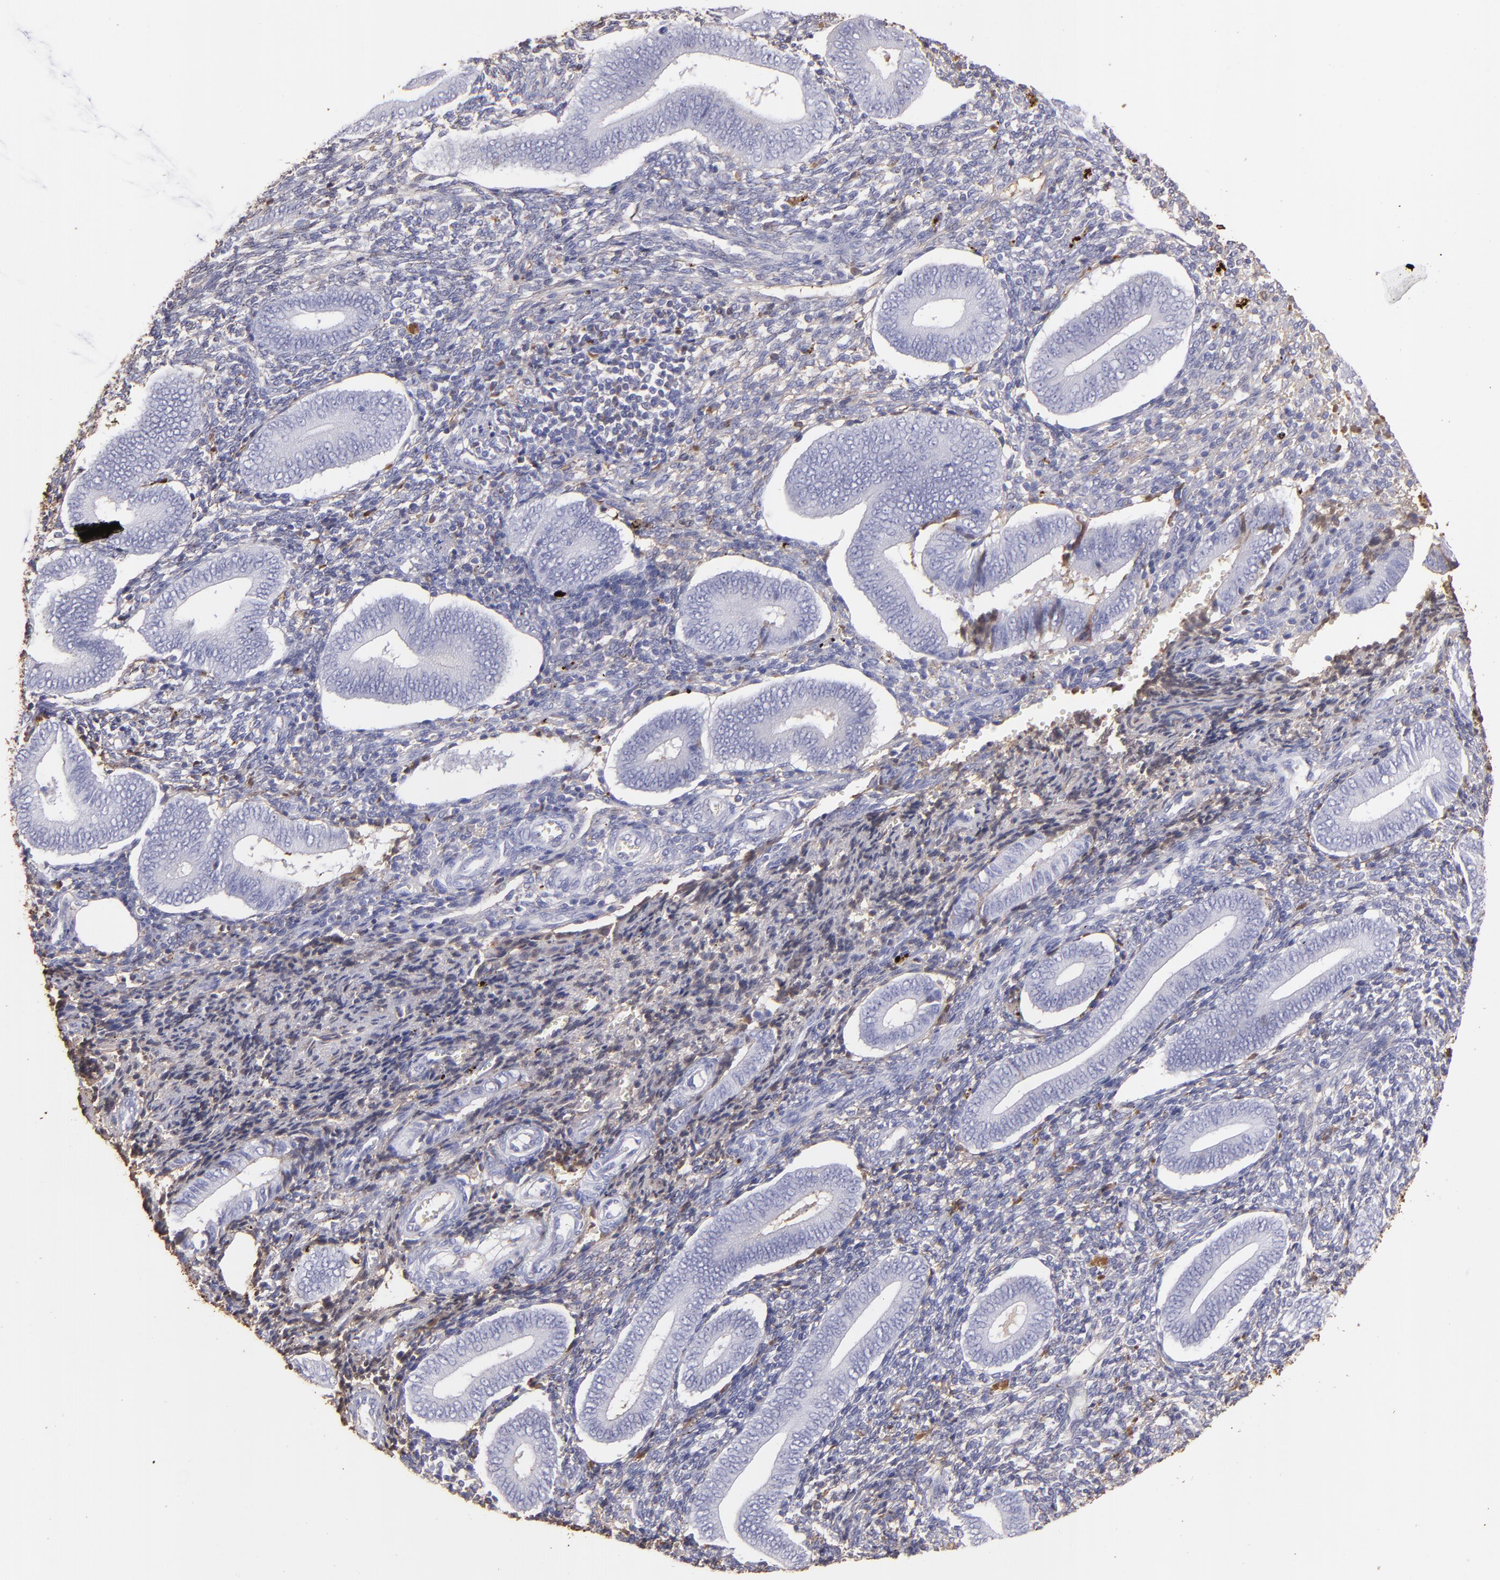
{"staining": {"intensity": "moderate", "quantity": ">75%", "location": "cytoplasmic/membranous"}, "tissue": "endometrium", "cell_type": "Cells in endometrial stroma", "image_type": "normal", "snomed": [{"axis": "morphology", "description": "Normal tissue, NOS"}, {"axis": "topography", "description": "Uterus"}, {"axis": "topography", "description": "Endometrium"}], "caption": "Immunohistochemistry (DAB (3,3'-diaminobenzidine)) staining of unremarkable endometrium displays moderate cytoplasmic/membranous protein staining in approximately >75% of cells in endometrial stroma. (brown staining indicates protein expression, while blue staining denotes nuclei).", "gene": "FGB", "patient": {"sex": "female", "age": 33}}